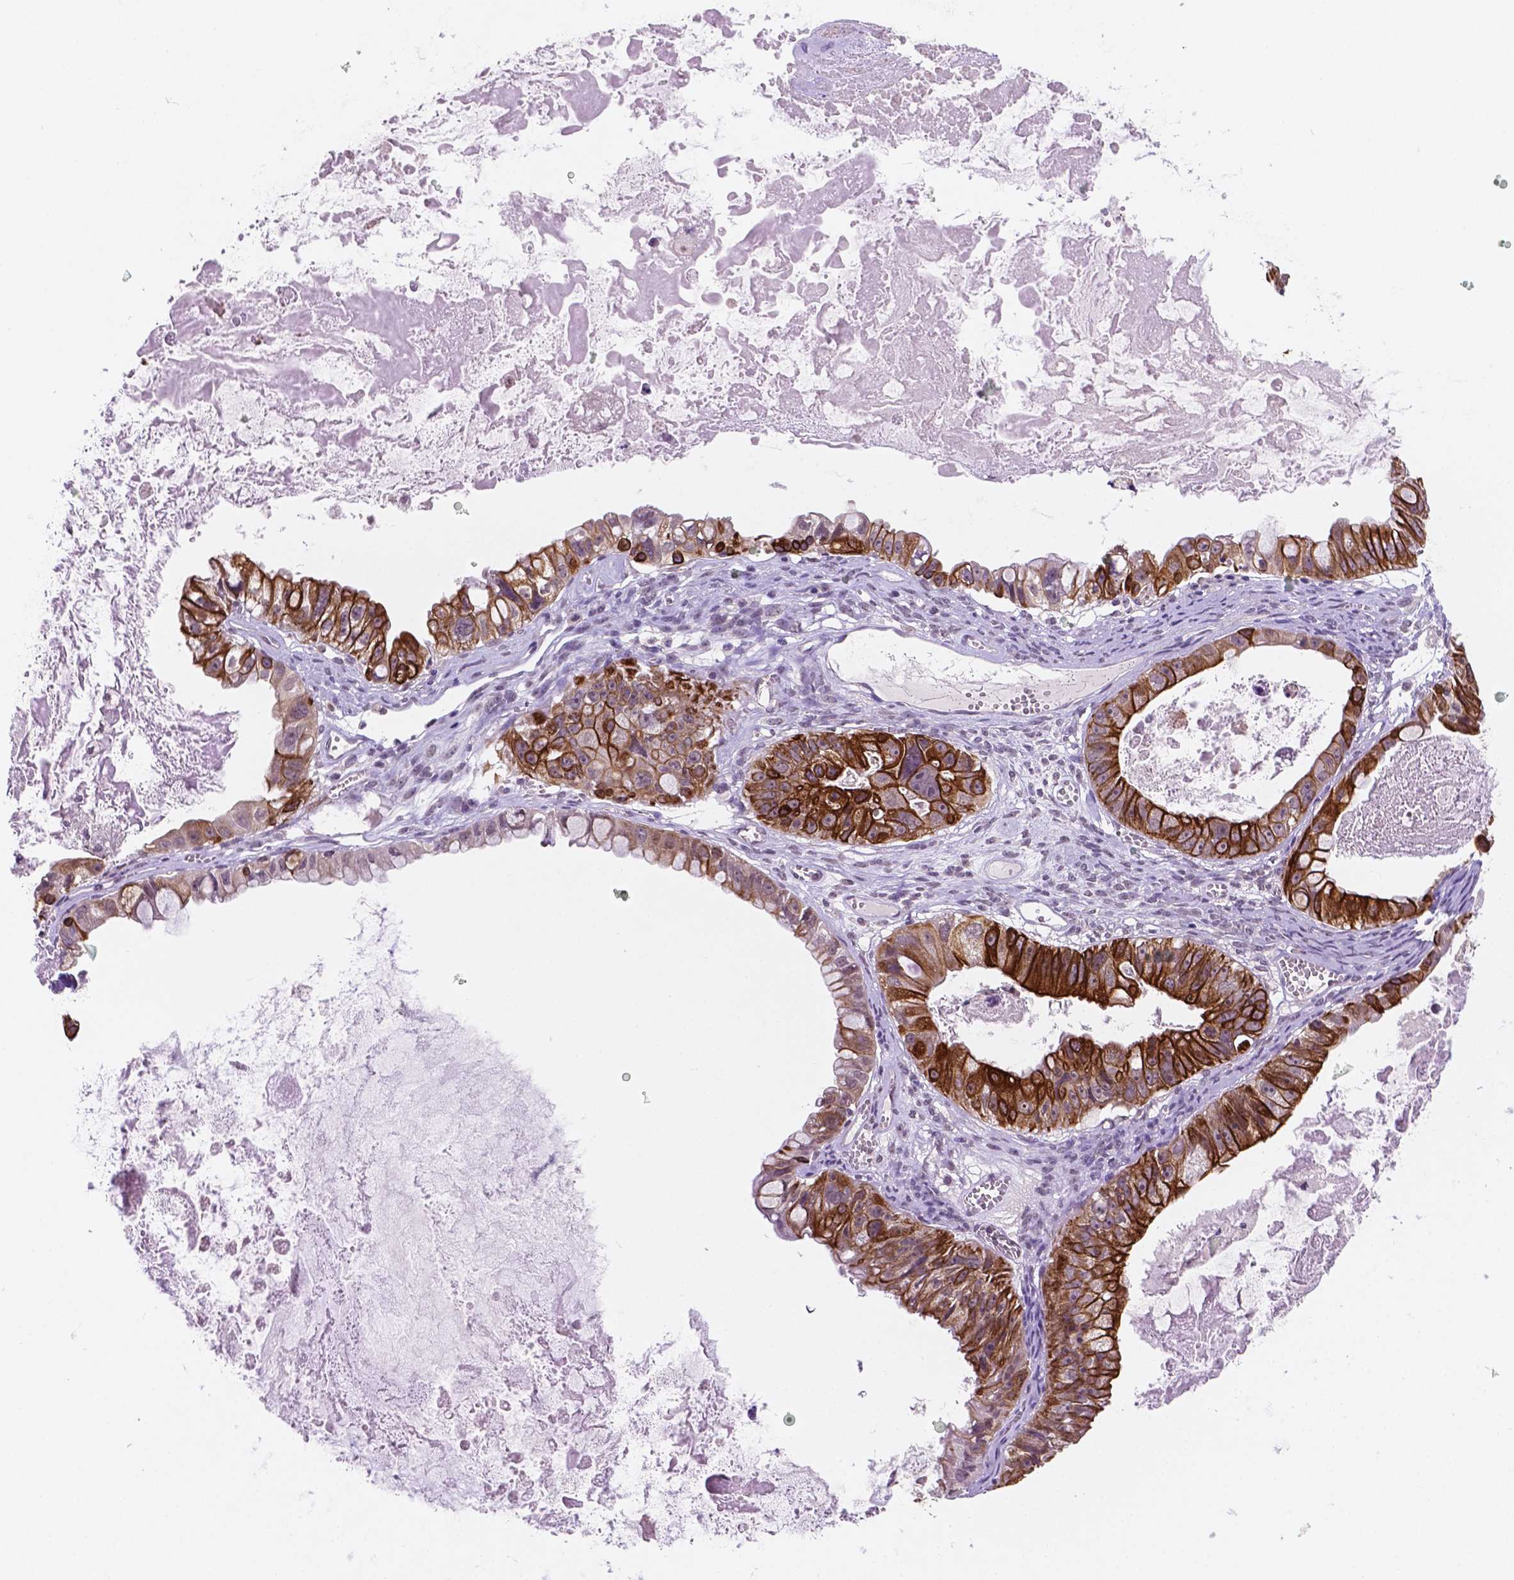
{"staining": {"intensity": "strong", "quantity": "25%-75%", "location": "cytoplasmic/membranous"}, "tissue": "ovarian cancer", "cell_type": "Tumor cells", "image_type": "cancer", "snomed": [{"axis": "morphology", "description": "Cystadenocarcinoma, mucinous, NOS"}, {"axis": "topography", "description": "Ovary"}], "caption": "Immunohistochemical staining of ovarian cancer (mucinous cystadenocarcinoma) displays high levels of strong cytoplasmic/membranous positivity in about 25%-75% of tumor cells.", "gene": "SHLD3", "patient": {"sex": "female", "age": 61}}